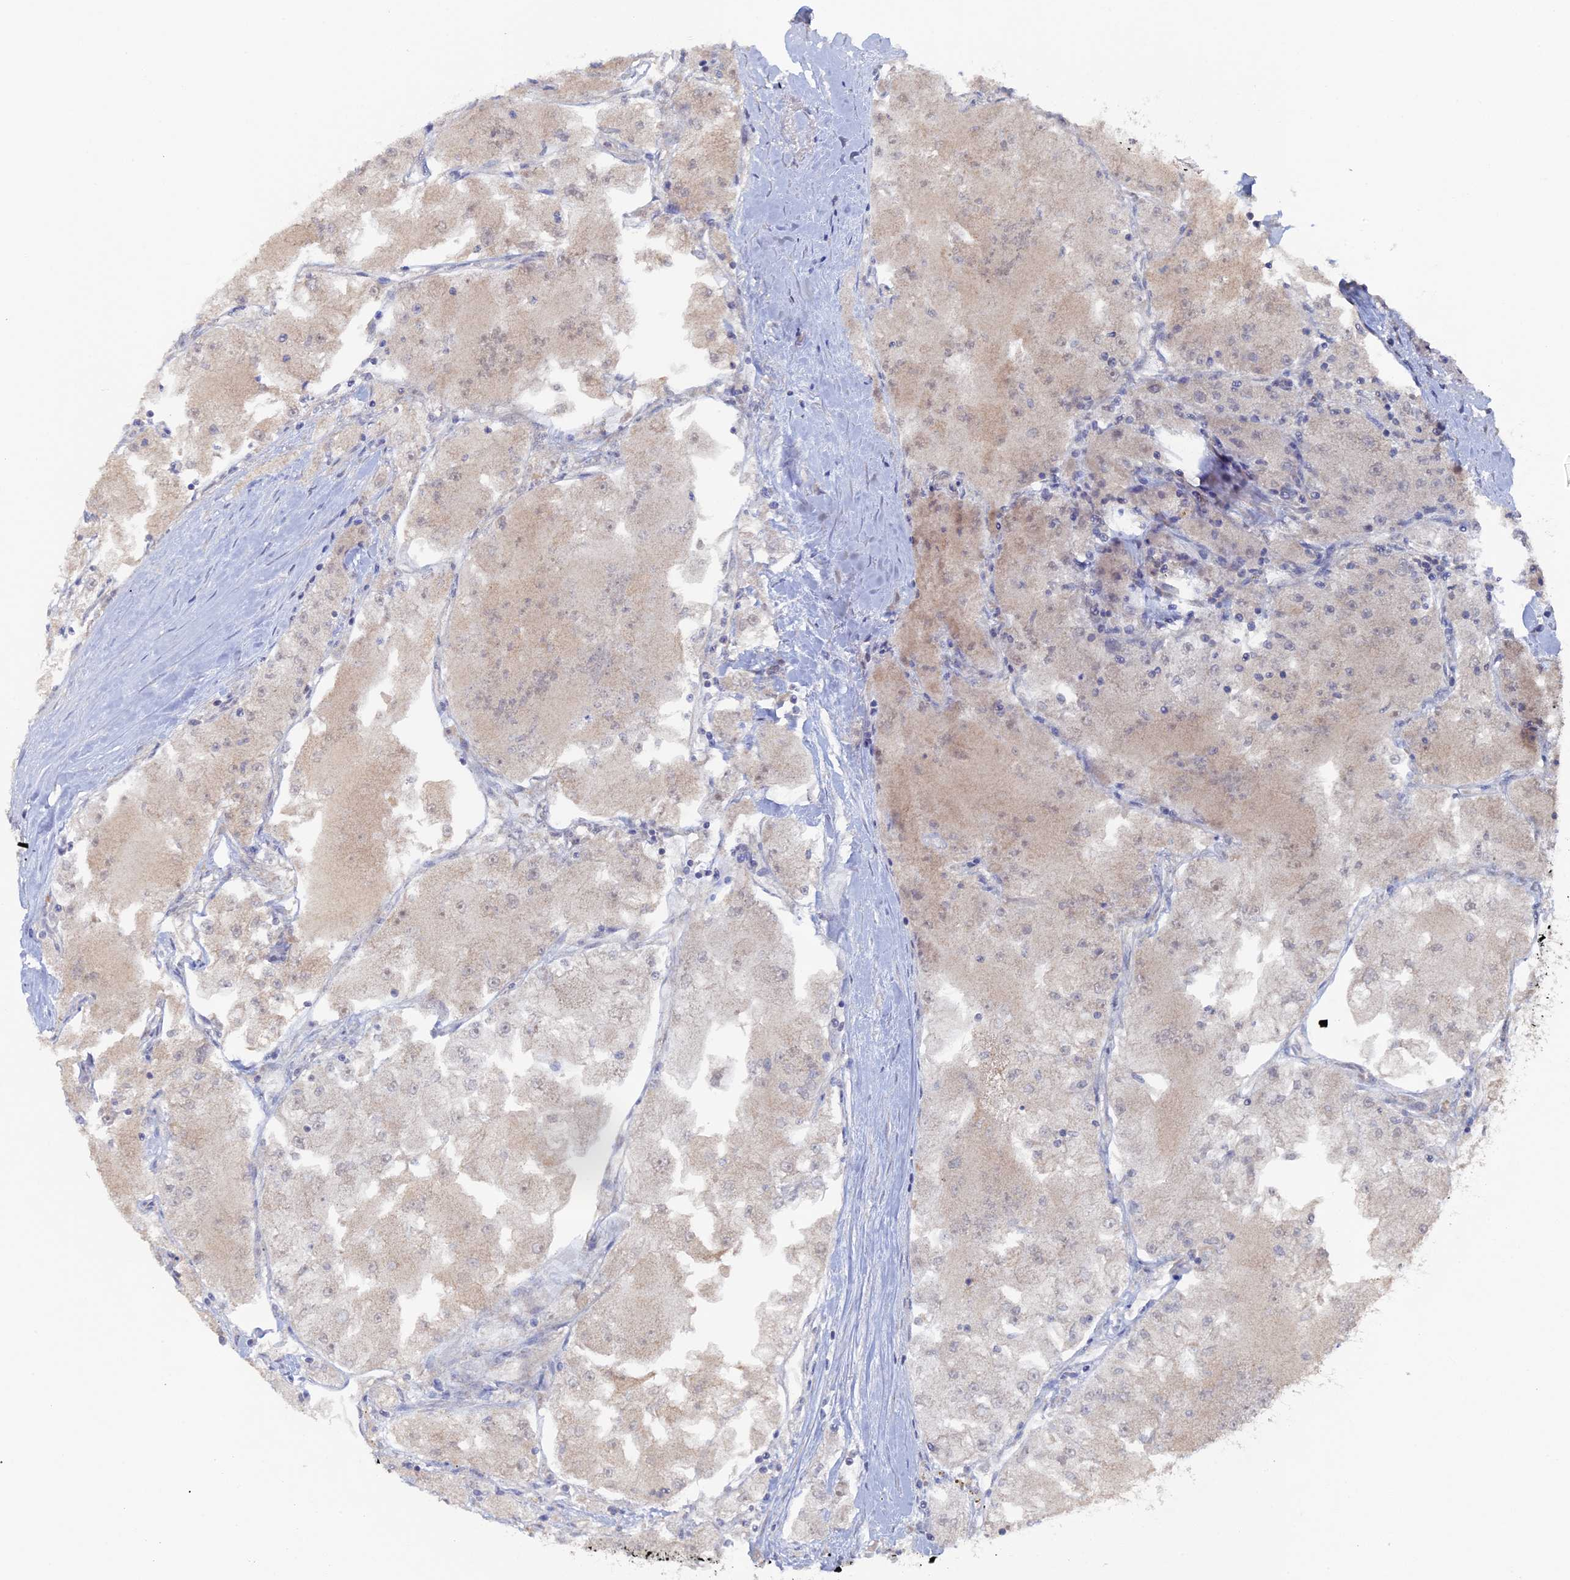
{"staining": {"intensity": "weak", "quantity": ">75%", "location": "cytoplasmic/membranous"}, "tissue": "renal cancer", "cell_type": "Tumor cells", "image_type": "cancer", "snomed": [{"axis": "morphology", "description": "Adenocarcinoma, NOS"}, {"axis": "topography", "description": "Kidney"}], "caption": "This is an image of IHC staining of adenocarcinoma (renal), which shows weak staining in the cytoplasmic/membranous of tumor cells.", "gene": "RAB15", "patient": {"sex": "female", "age": 72}}